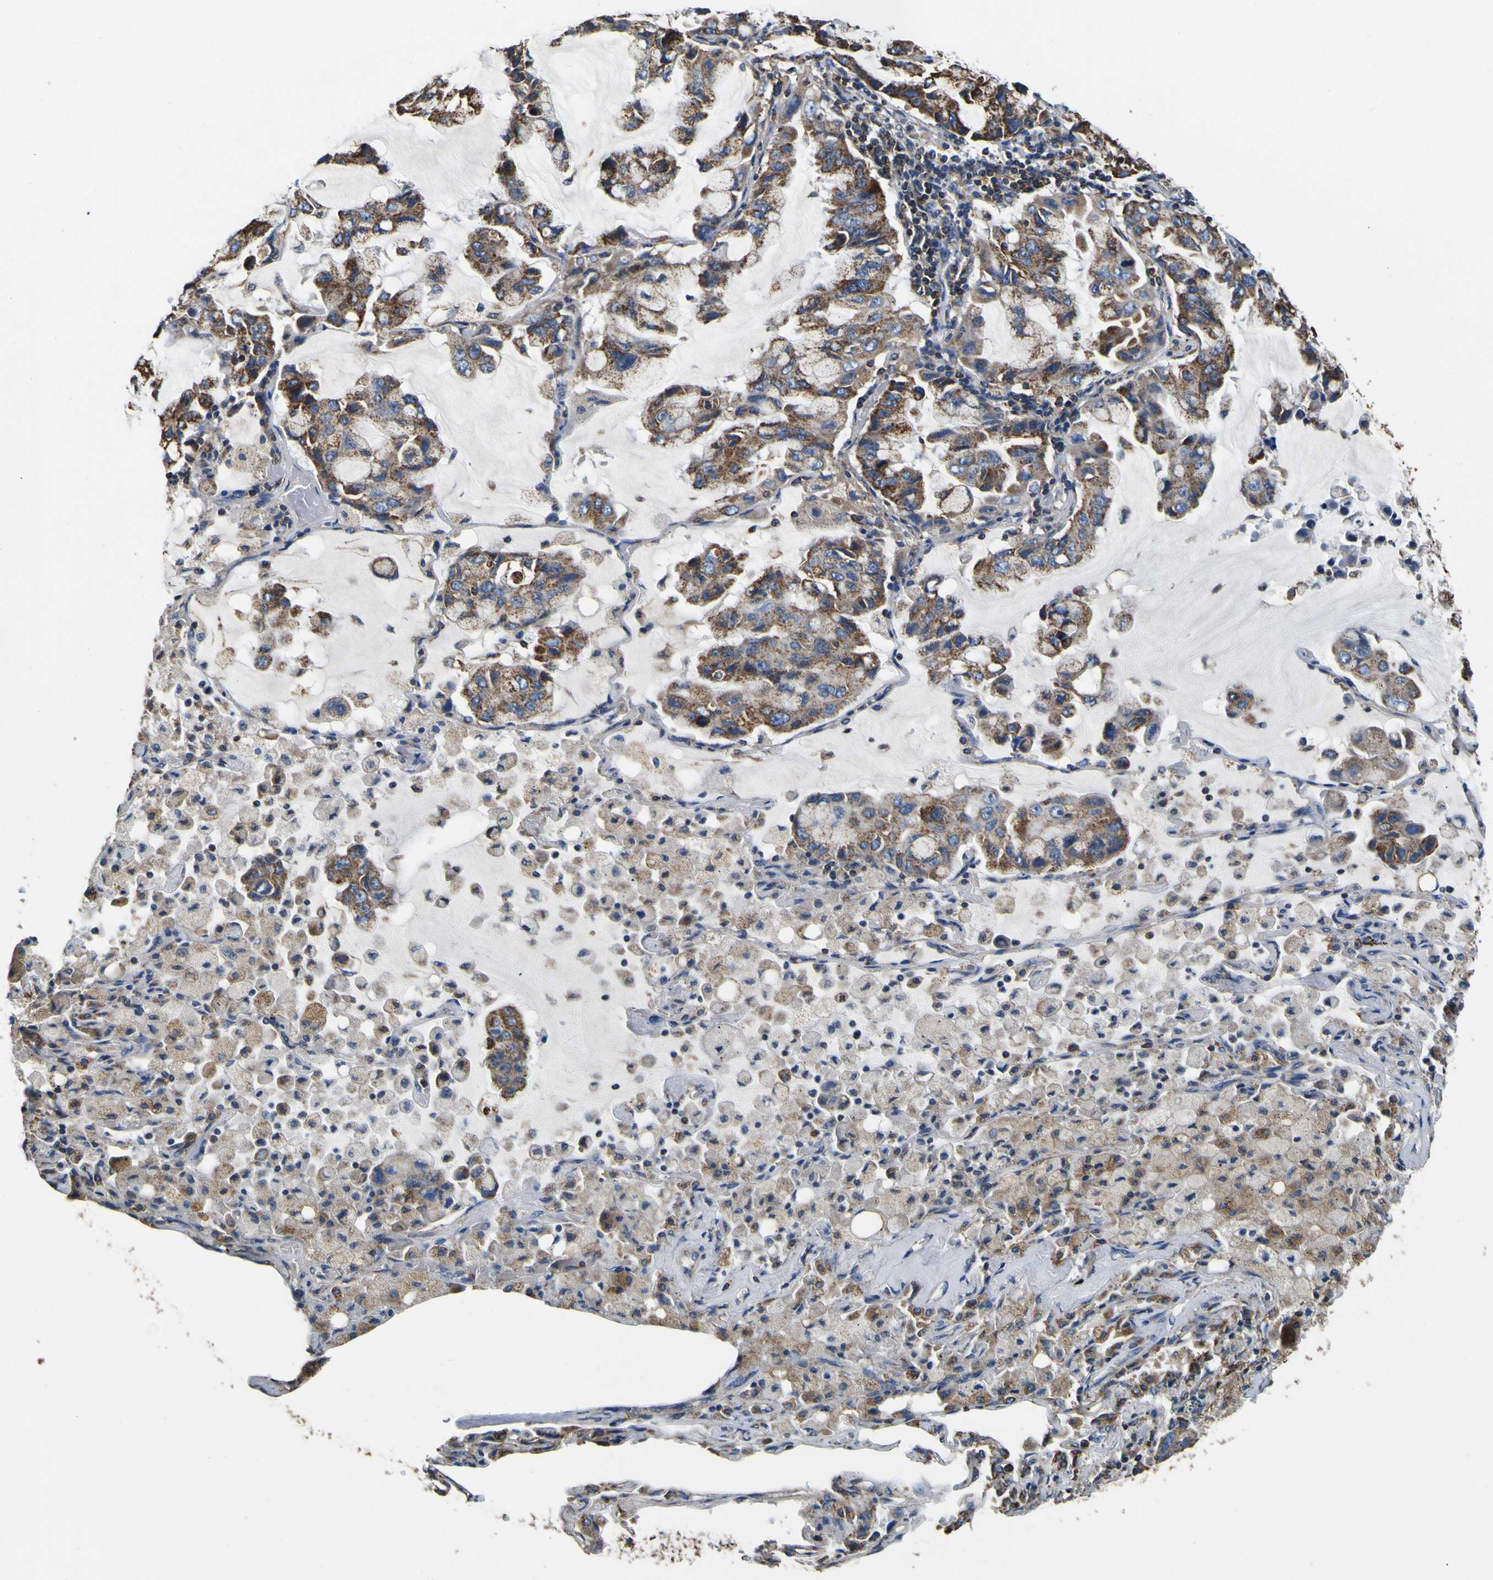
{"staining": {"intensity": "strong", "quantity": ">75%", "location": "cytoplasmic/membranous"}, "tissue": "lung cancer", "cell_type": "Tumor cells", "image_type": "cancer", "snomed": [{"axis": "morphology", "description": "Adenocarcinoma, NOS"}, {"axis": "topography", "description": "Lung"}], "caption": "An IHC image of tumor tissue is shown. Protein staining in brown shows strong cytoplasmic/membranous positivity in lung cancer (adenocarcinoma) within tumor cells.", "gene": "INPP5A", "patient": {"sex": "male", "age": 64}}